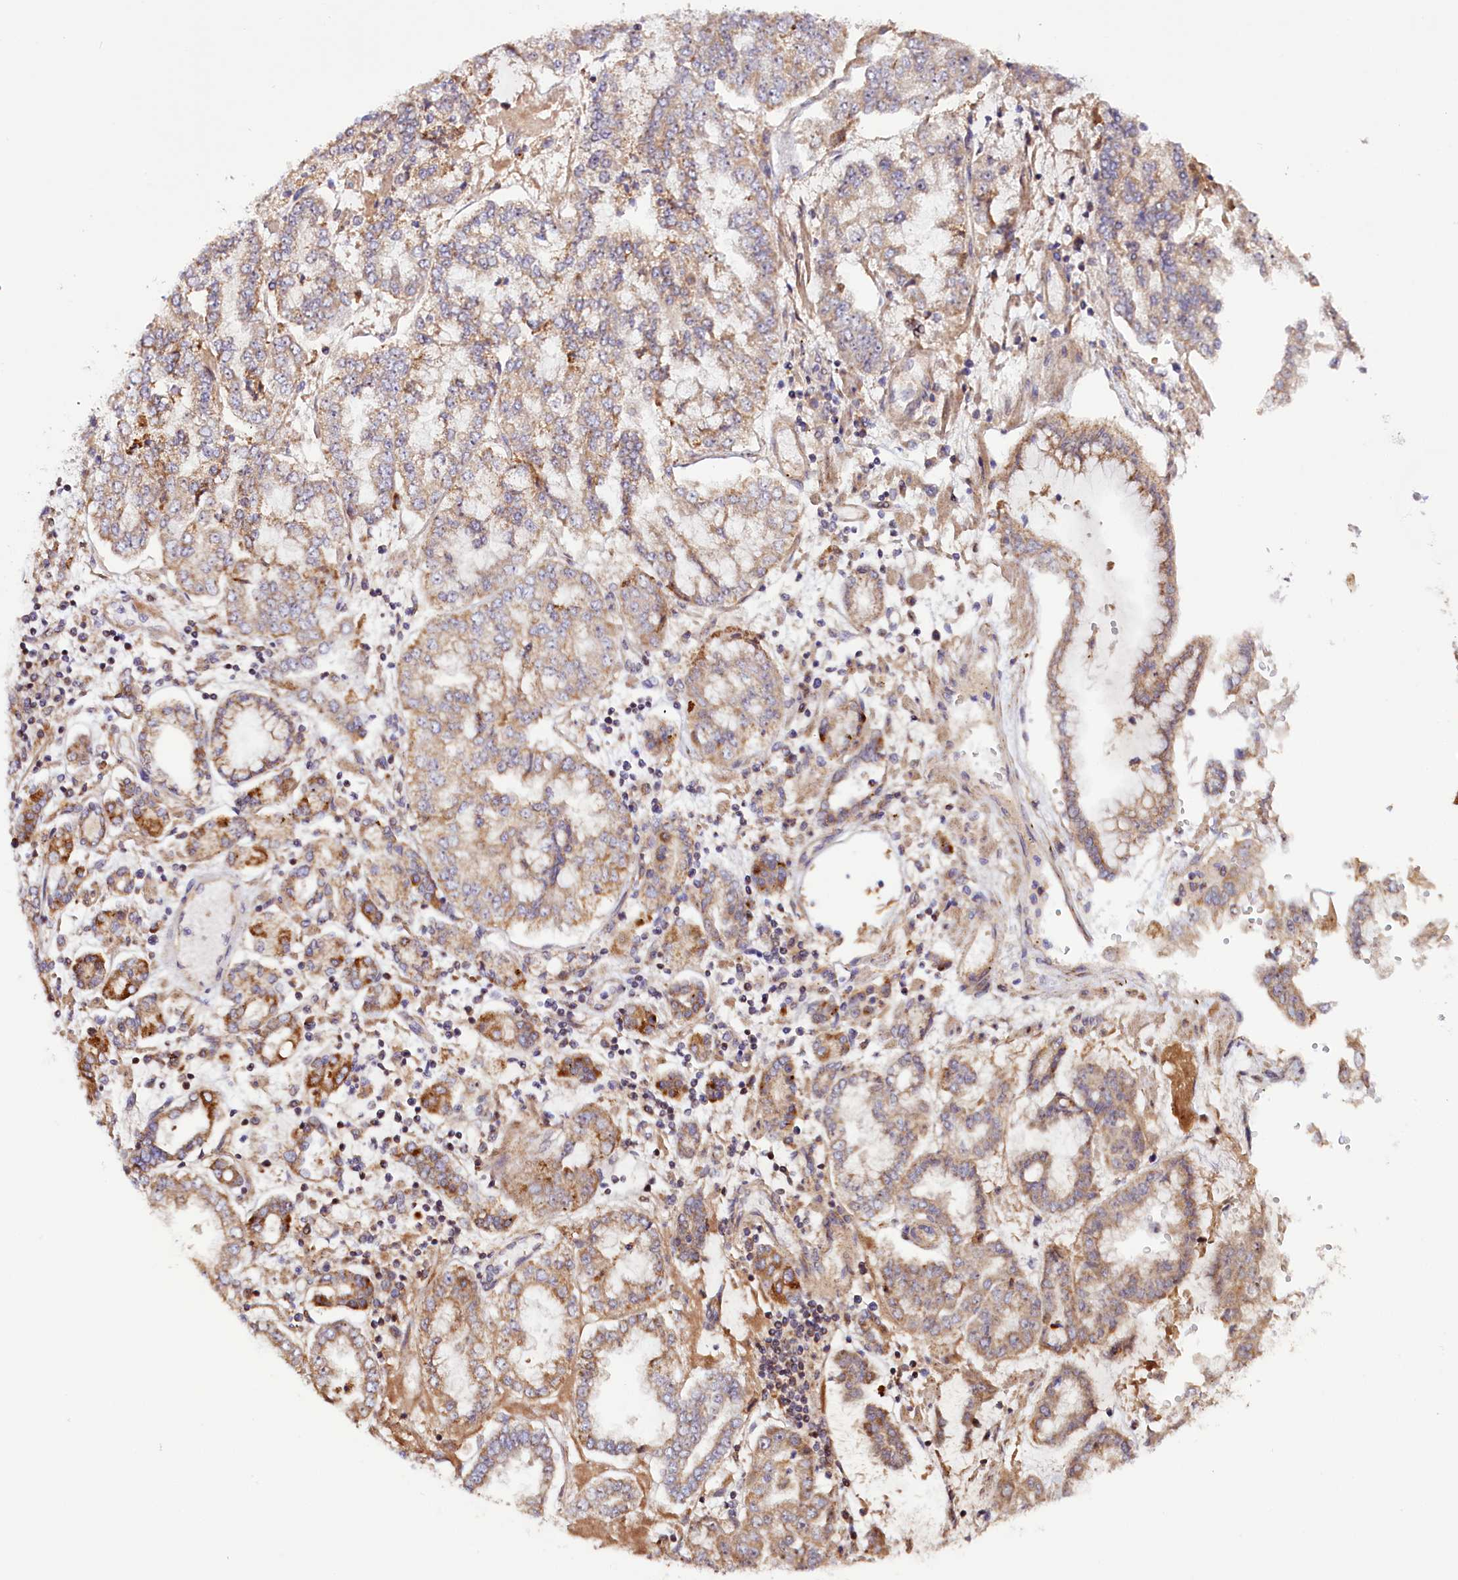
{"staining": {"intensity": "weak", "quantity": ">75%", "location": "cytoplasmic/membranous"}, "tissue": "stomach cancer", "cell_type": "Tumor cells", "image_type": "cancer", "snomed": [{"axis": "morphology", "description": "Adenocarcinoma, NOS"}, {"axis": "topography", "description": "Stomach"}], "caption": "This is an image of immunohistochemistry staining of stomach cancer, which shows weak expression in the cytoplasmic/membranous of tumor cells.", "gene": "ST7", "patient": {"sex": "male", "age": 76}}